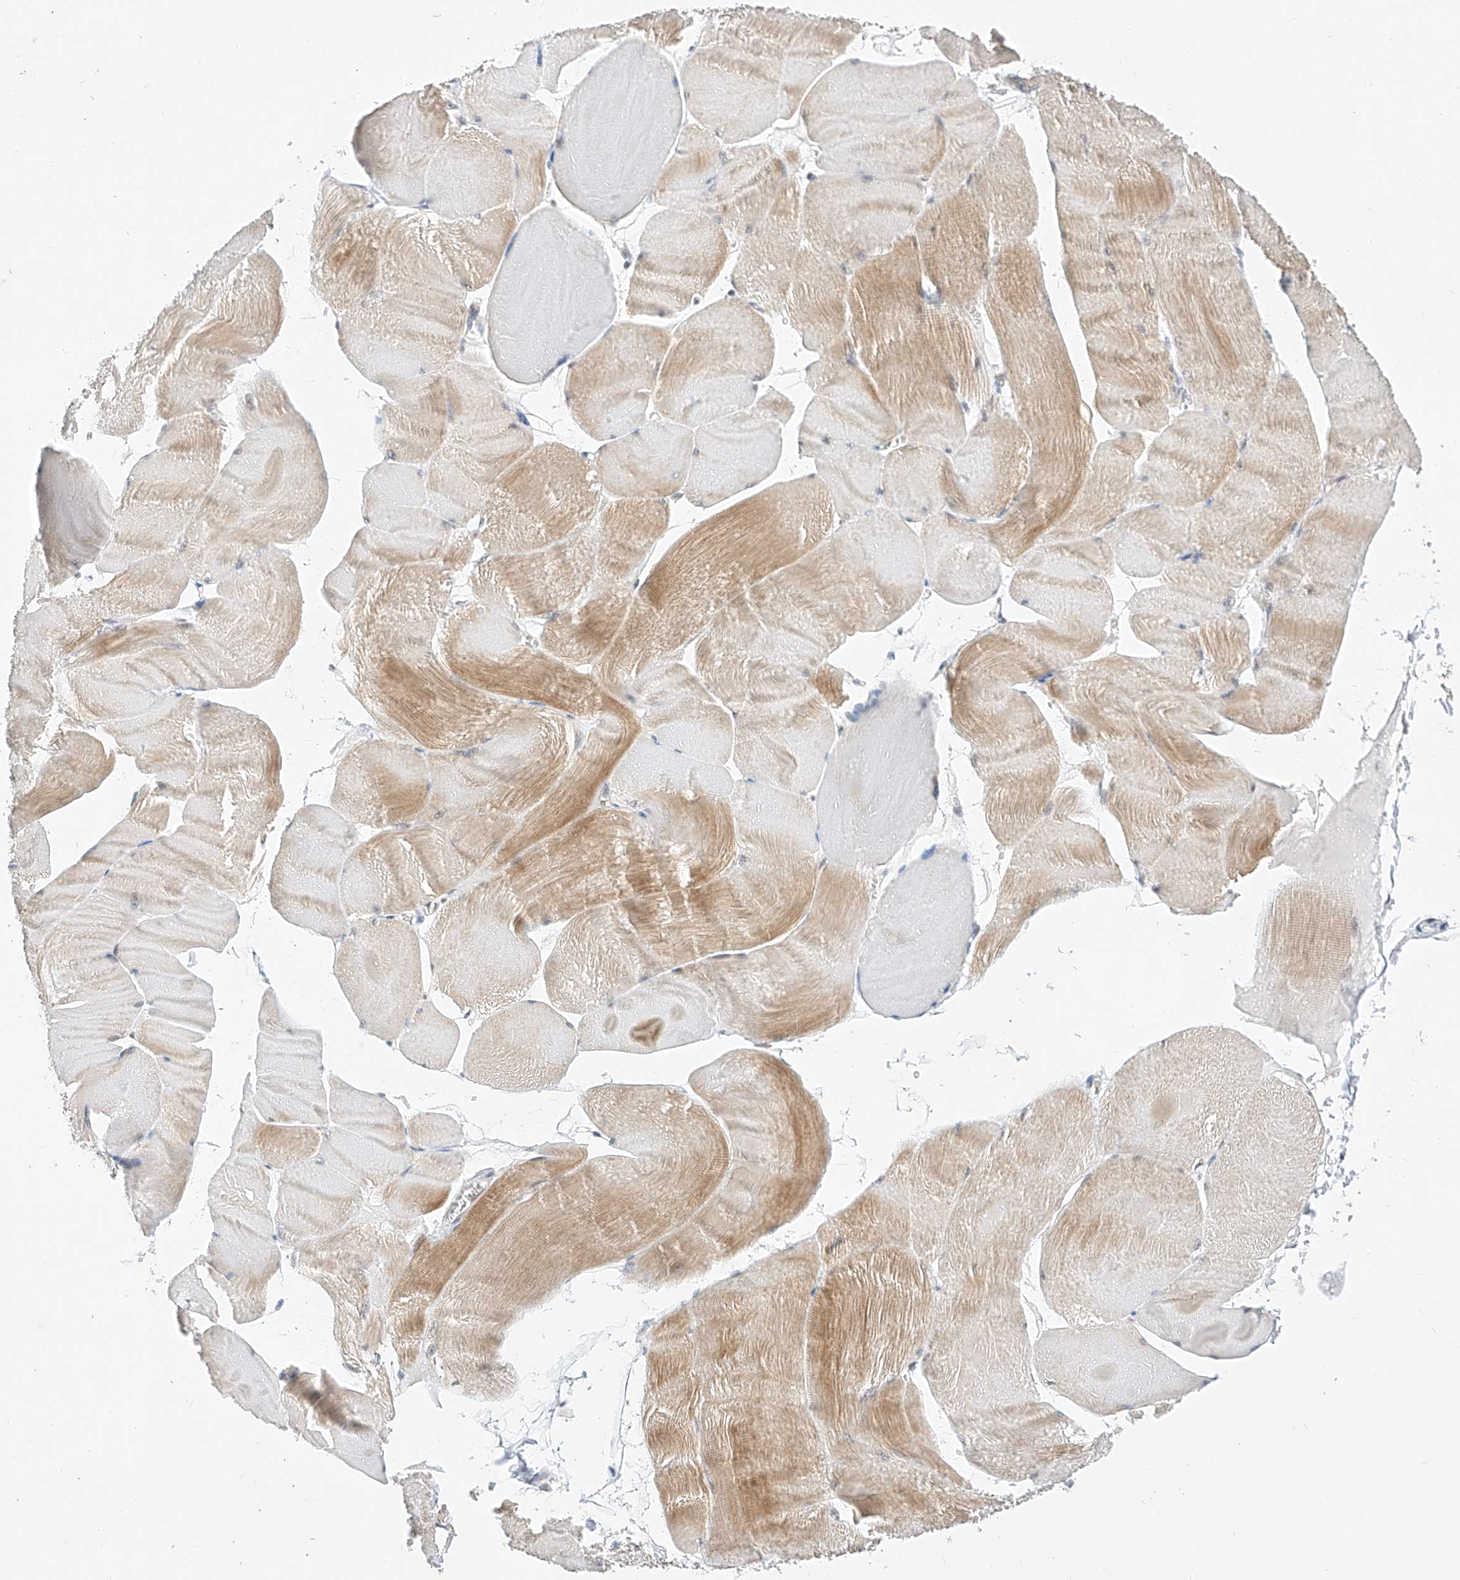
{"staining": {"intensity": "moderate", "quantity": "25%-75%", "location": "cytoplasmic/membranous"}, "tissue": "skeletal muscle", "cell_type": "Myocytes", "image_type": "normal", "snomed": [{"axis": "morphology", "description": "Normal tissue, NOS"}, {"axis": "morphology", "description": "Basal cell carcinoma"}, {"axis": "topography", "description": "Skeletal muscle"}], "caption": "Skeletal muscle stained with immunohistochemistry (IHC) demonstrates moderate cytoplasmic/membranous expression in about 25%-75% of myocytes. (brown staining indicates protein expression, while blue staining denotes nuclei).", "gene": "KCNJ1", "patient": {"sex": "female", "age": 64}}